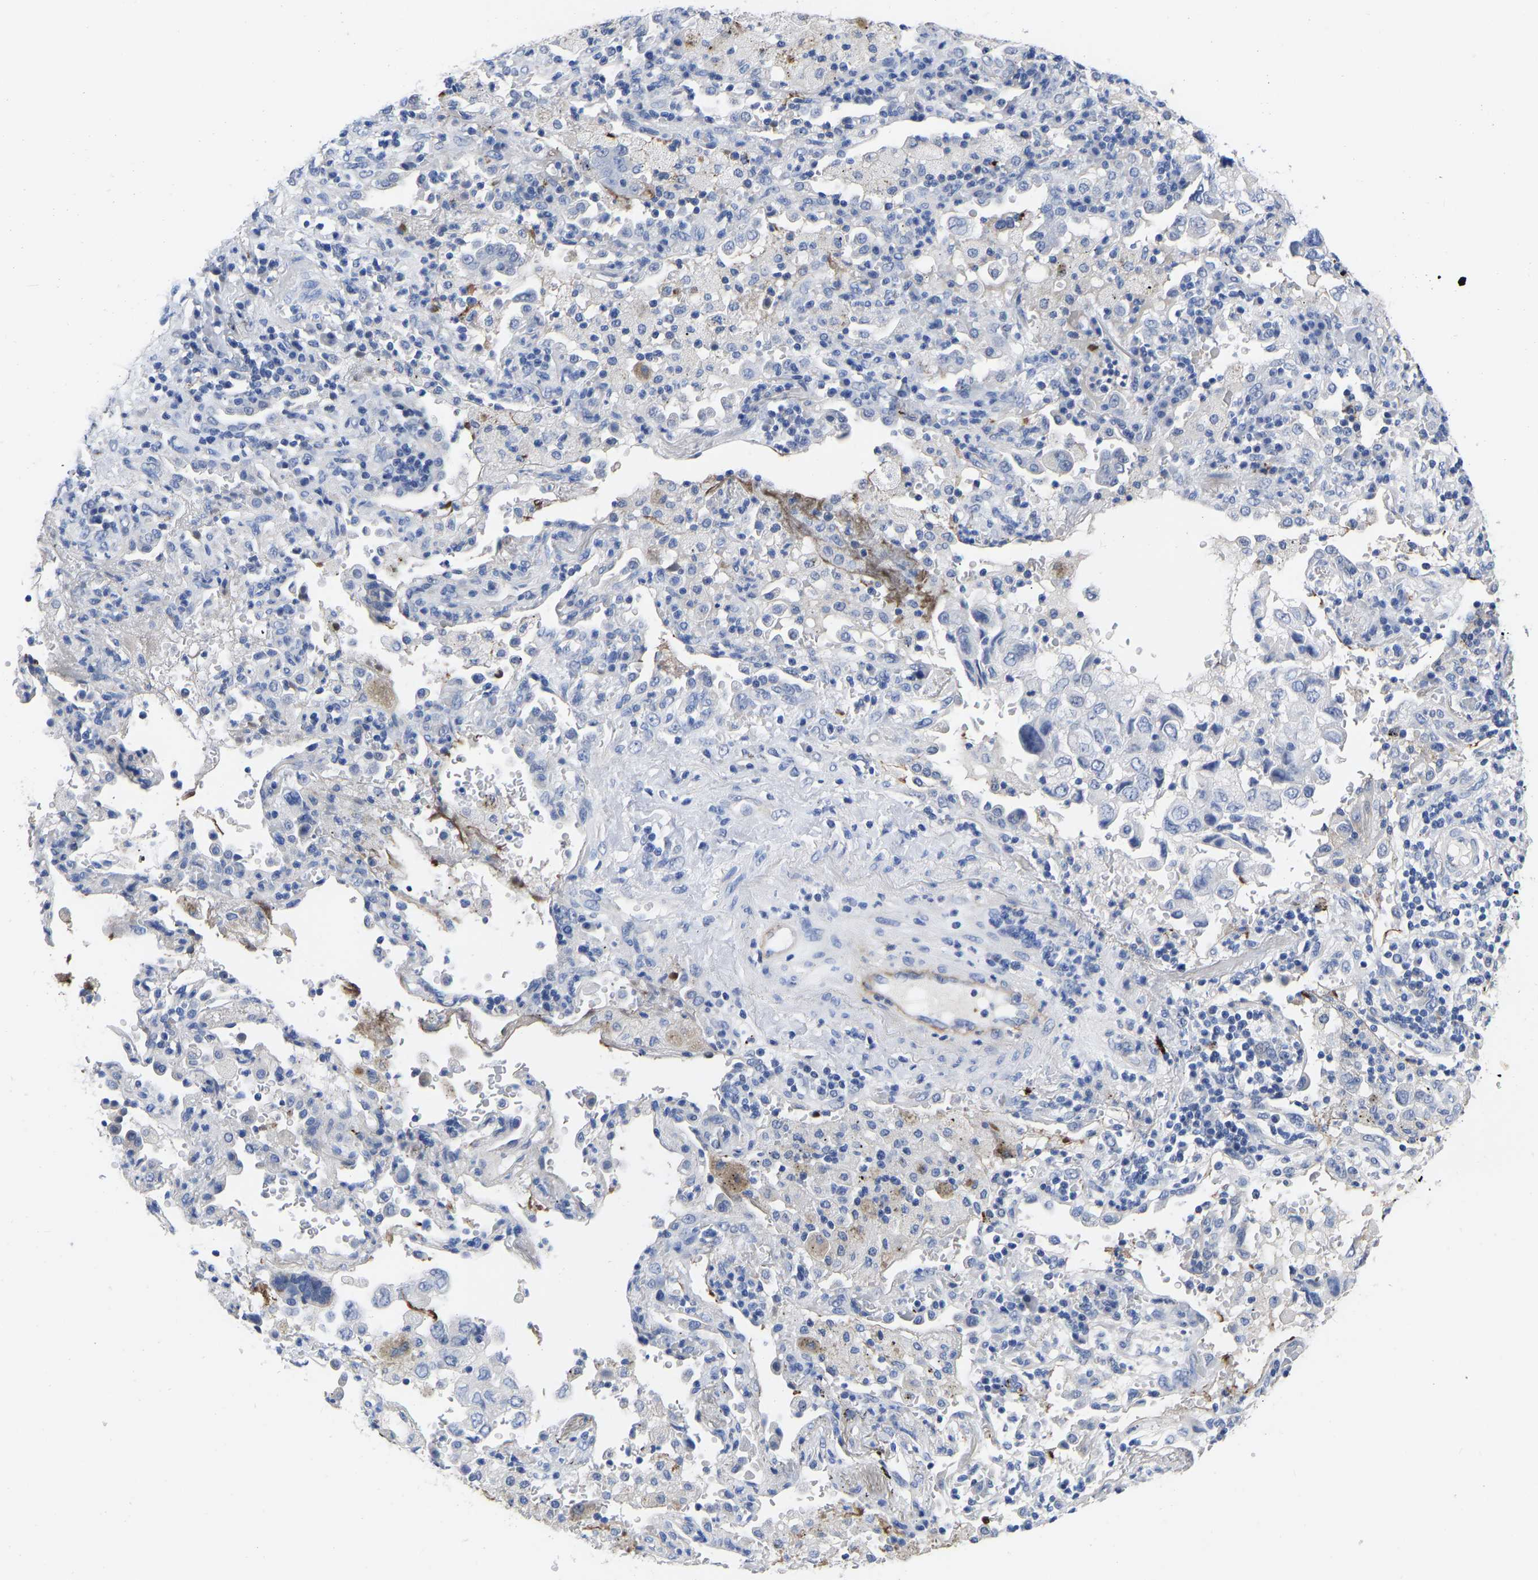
{"staining": {"intensity": "negative", "quantity": "none", "location": "none"}, "tissue": "lung cancer", "cell_type": "Tumor cells", "image_type": "cancer", "snomed": [{"axis": "morphology", "description": "Adenocarcinoma, NOS"}, {"axis": "topography", "description": "Lung"}], "caption": "Adenocarcinoma (lung) stained for a protein using immunohistochemistry reveals no positivity tumor cells.", "gene": "GPA33", "patient": {"sex": "male", "age": 64}}